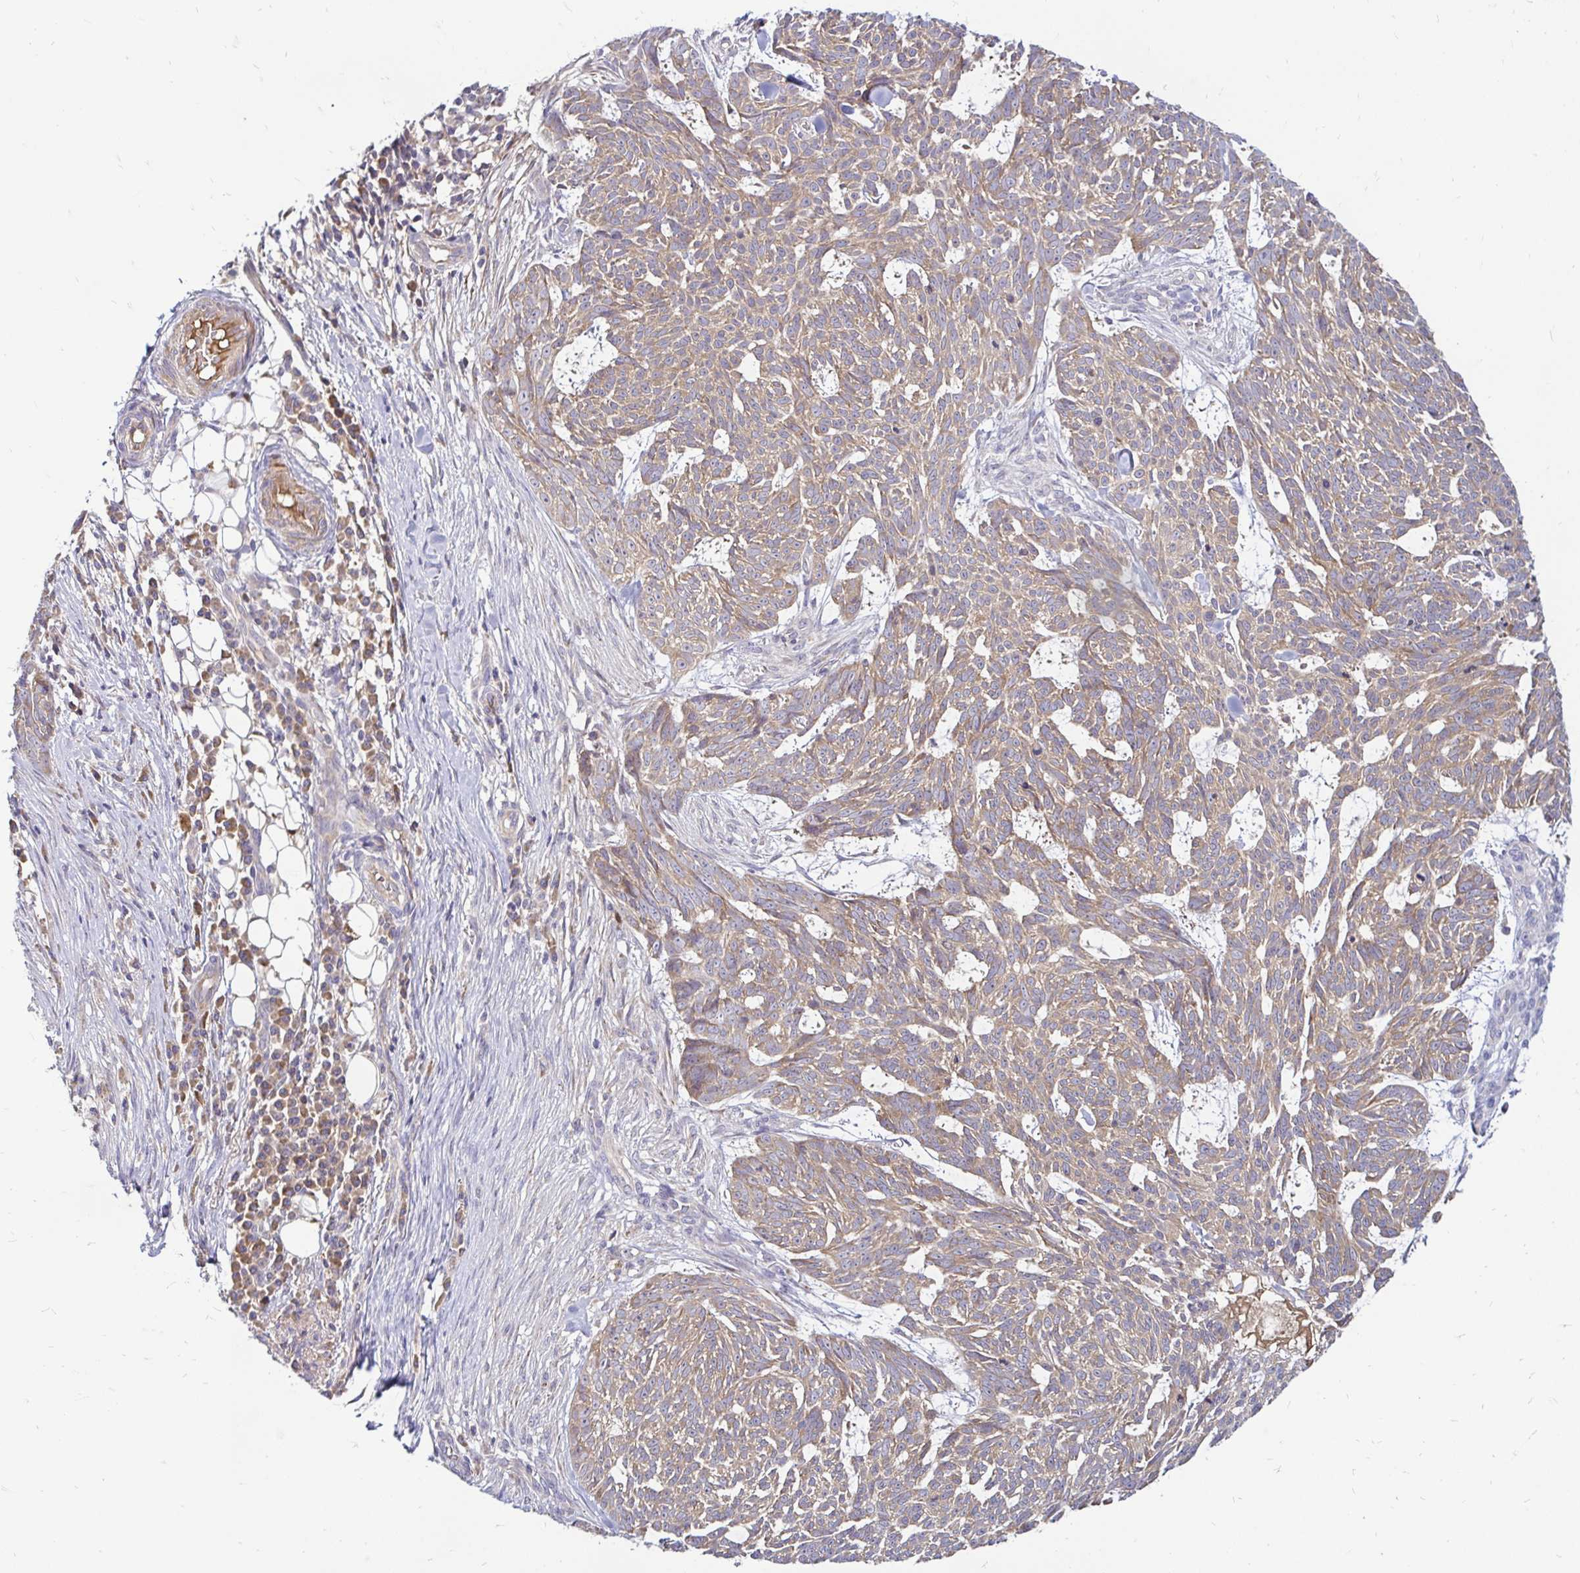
{"staining": {"intensity": "moderate", "quantity": "25%-75%", "location": "cytoplasmic/membranous"}, "tissue": "skin cancer", "cell_type": "Tumor cells", "image_type": "cancer", "snomed": [{"axis": "morphology", "description": "Basal cell carcinoma"}, {"axis": "topography", "description": "Skin"}], "caption": "There is medium levels of moderate cytoplasmic/membranous expression in tumor cells of skin cancer (basal cell carcinoma), as demonstrated by immunohistochemical staining (brown color).", "gene": "ARHGEF37", "patient": {"sex": "female", "age": 93}}